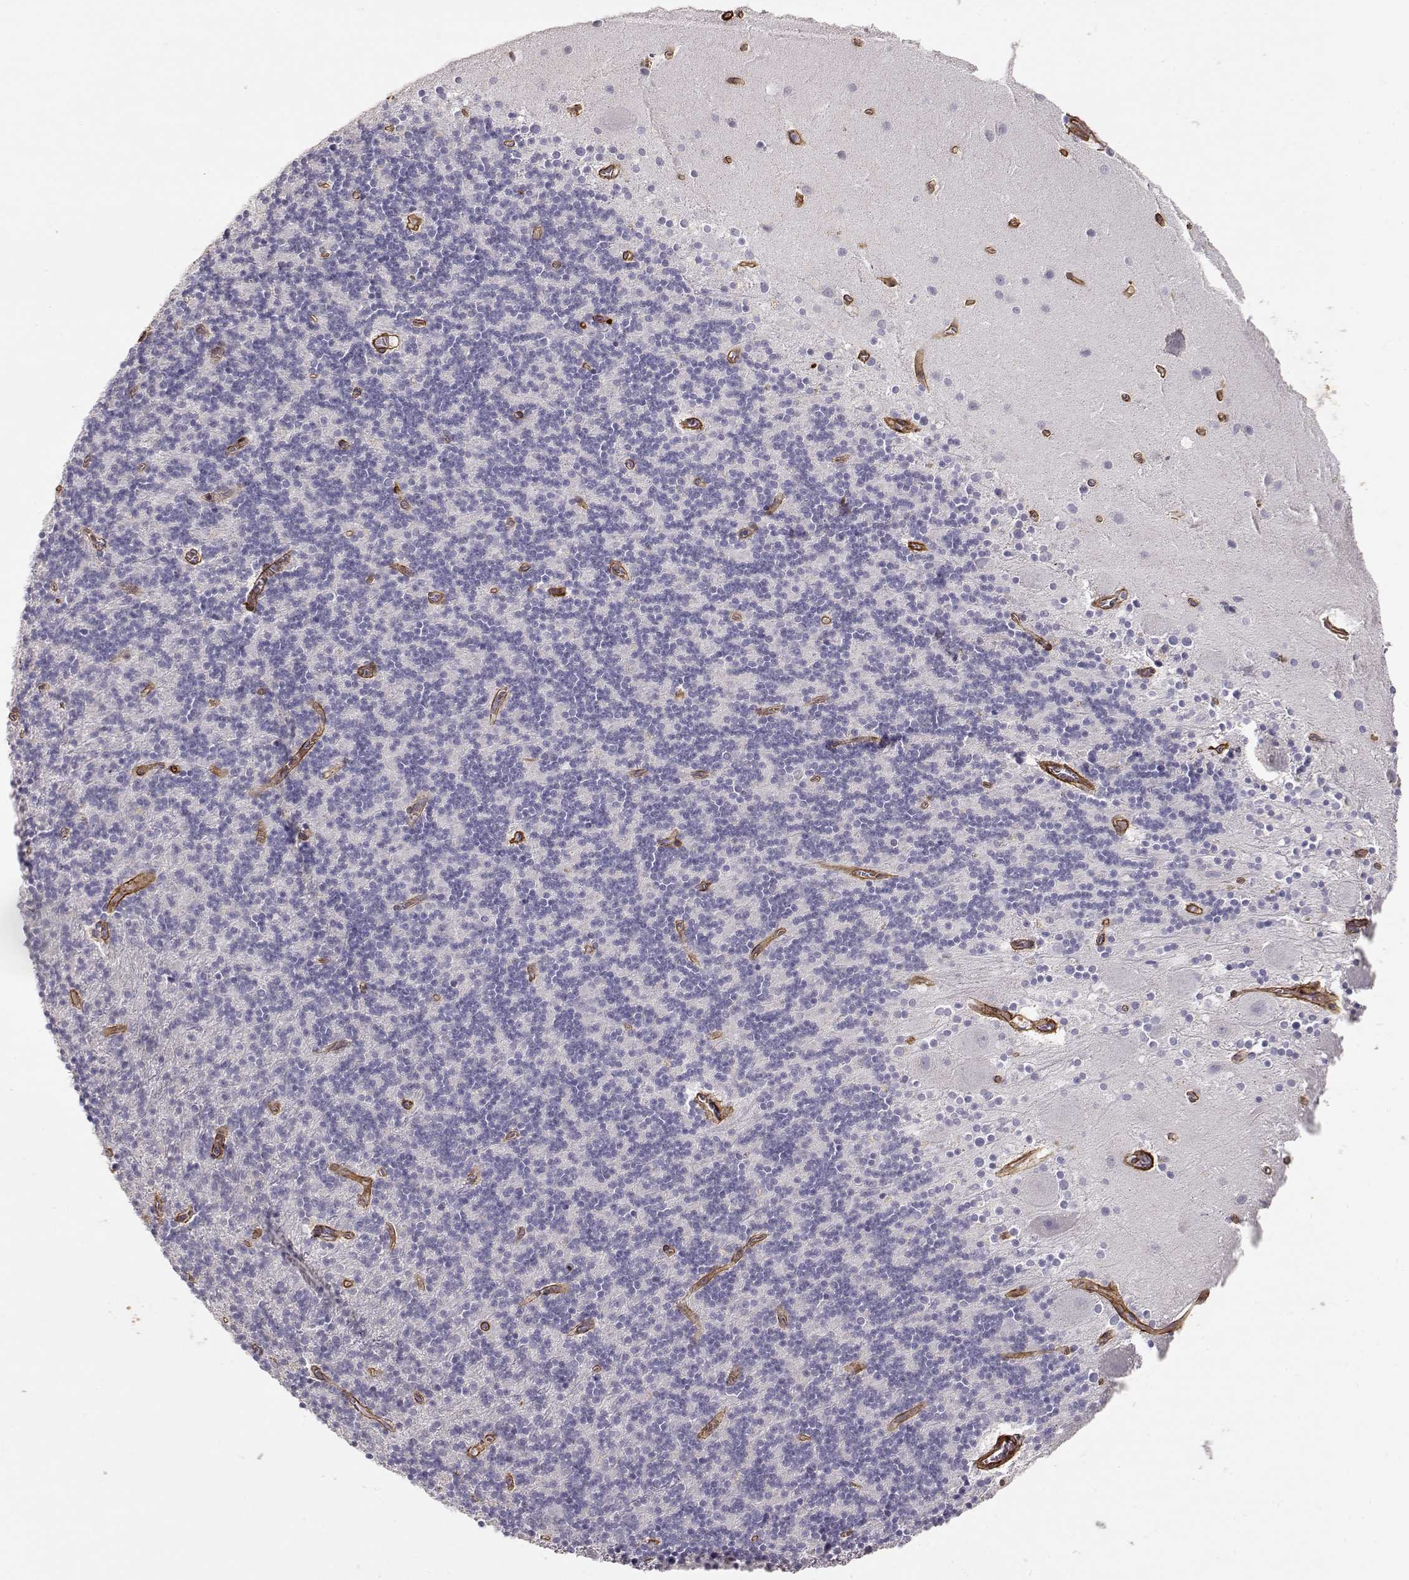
{"staining": {"intensity": "negative", "quantity": "none", "location": "none"}, "tissue": "cerebellum", "cell_type": "Cells in granular layer", "image_type": "normal", "snomed": [{"axis": "morphology", "description": "Normal tissue, NOS"}, {"axis": "topography", "description": "Cerebellum"}], "caption": "Immunohistochemistry of normal cerebellum exhibits no staining in cells in granular layer.", "gene": "LAMC1", "patient": {"sex": "male", "age": 70}}